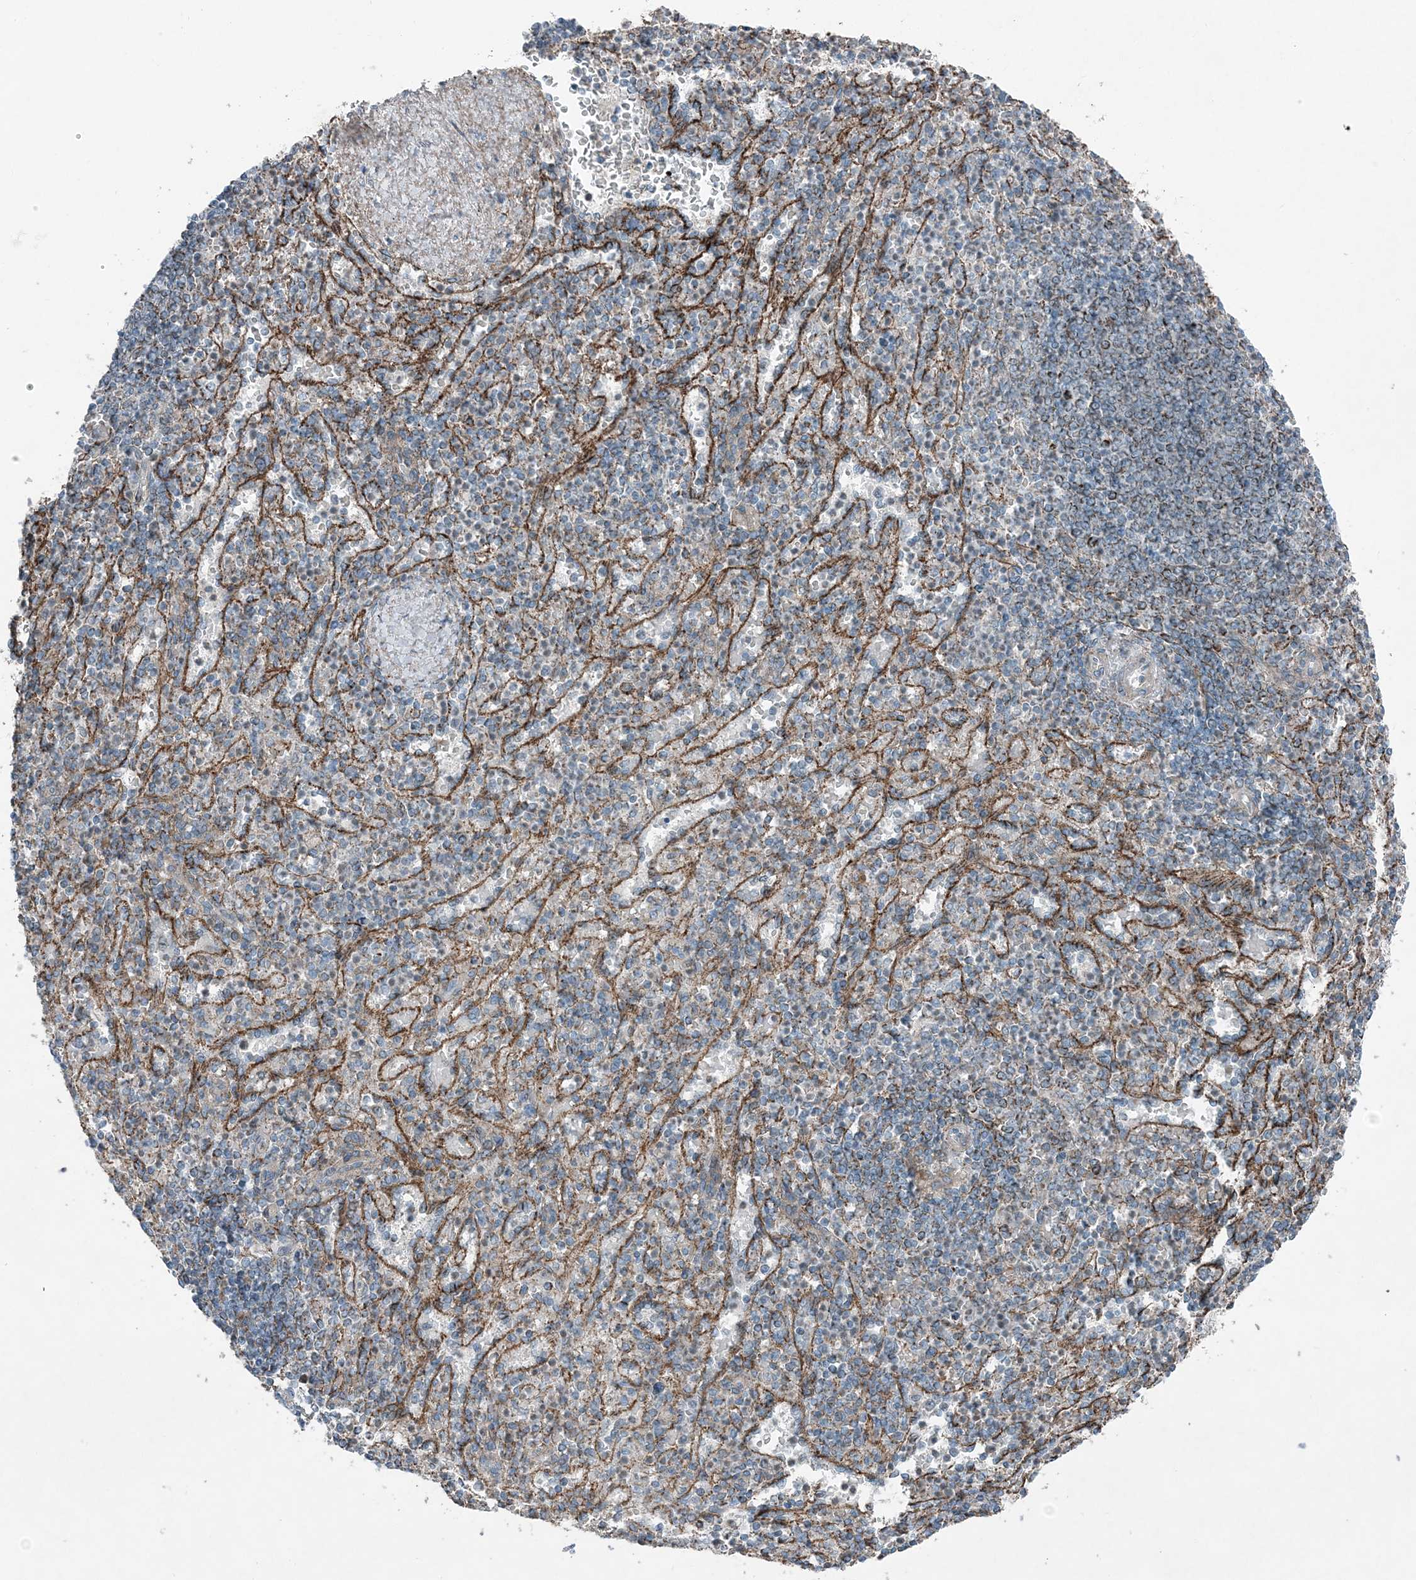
{"staining": {"intensity": "negative", "quantity": "none", "location": "none"}, "tissue": "spleen", "cell_type": "Cells in red pulp", "image_type": "normal", "snomed": [{"axis": "morphology", "description": "Normal tissue, NOS"}, {"axis": "topography", "description": "Spleen"}], "caption": "High power microscopy histopathology image of an immunohistochemistry (IHC) histopathology image of unremarkable spleen, revealing no significant staining in cells in red pulp. (Brightfield microscopy of DAB immunohistochemistry (IHC) at high magnification).", "gene": "GCC2", "patient": {"sex": "female", "age": 74}}